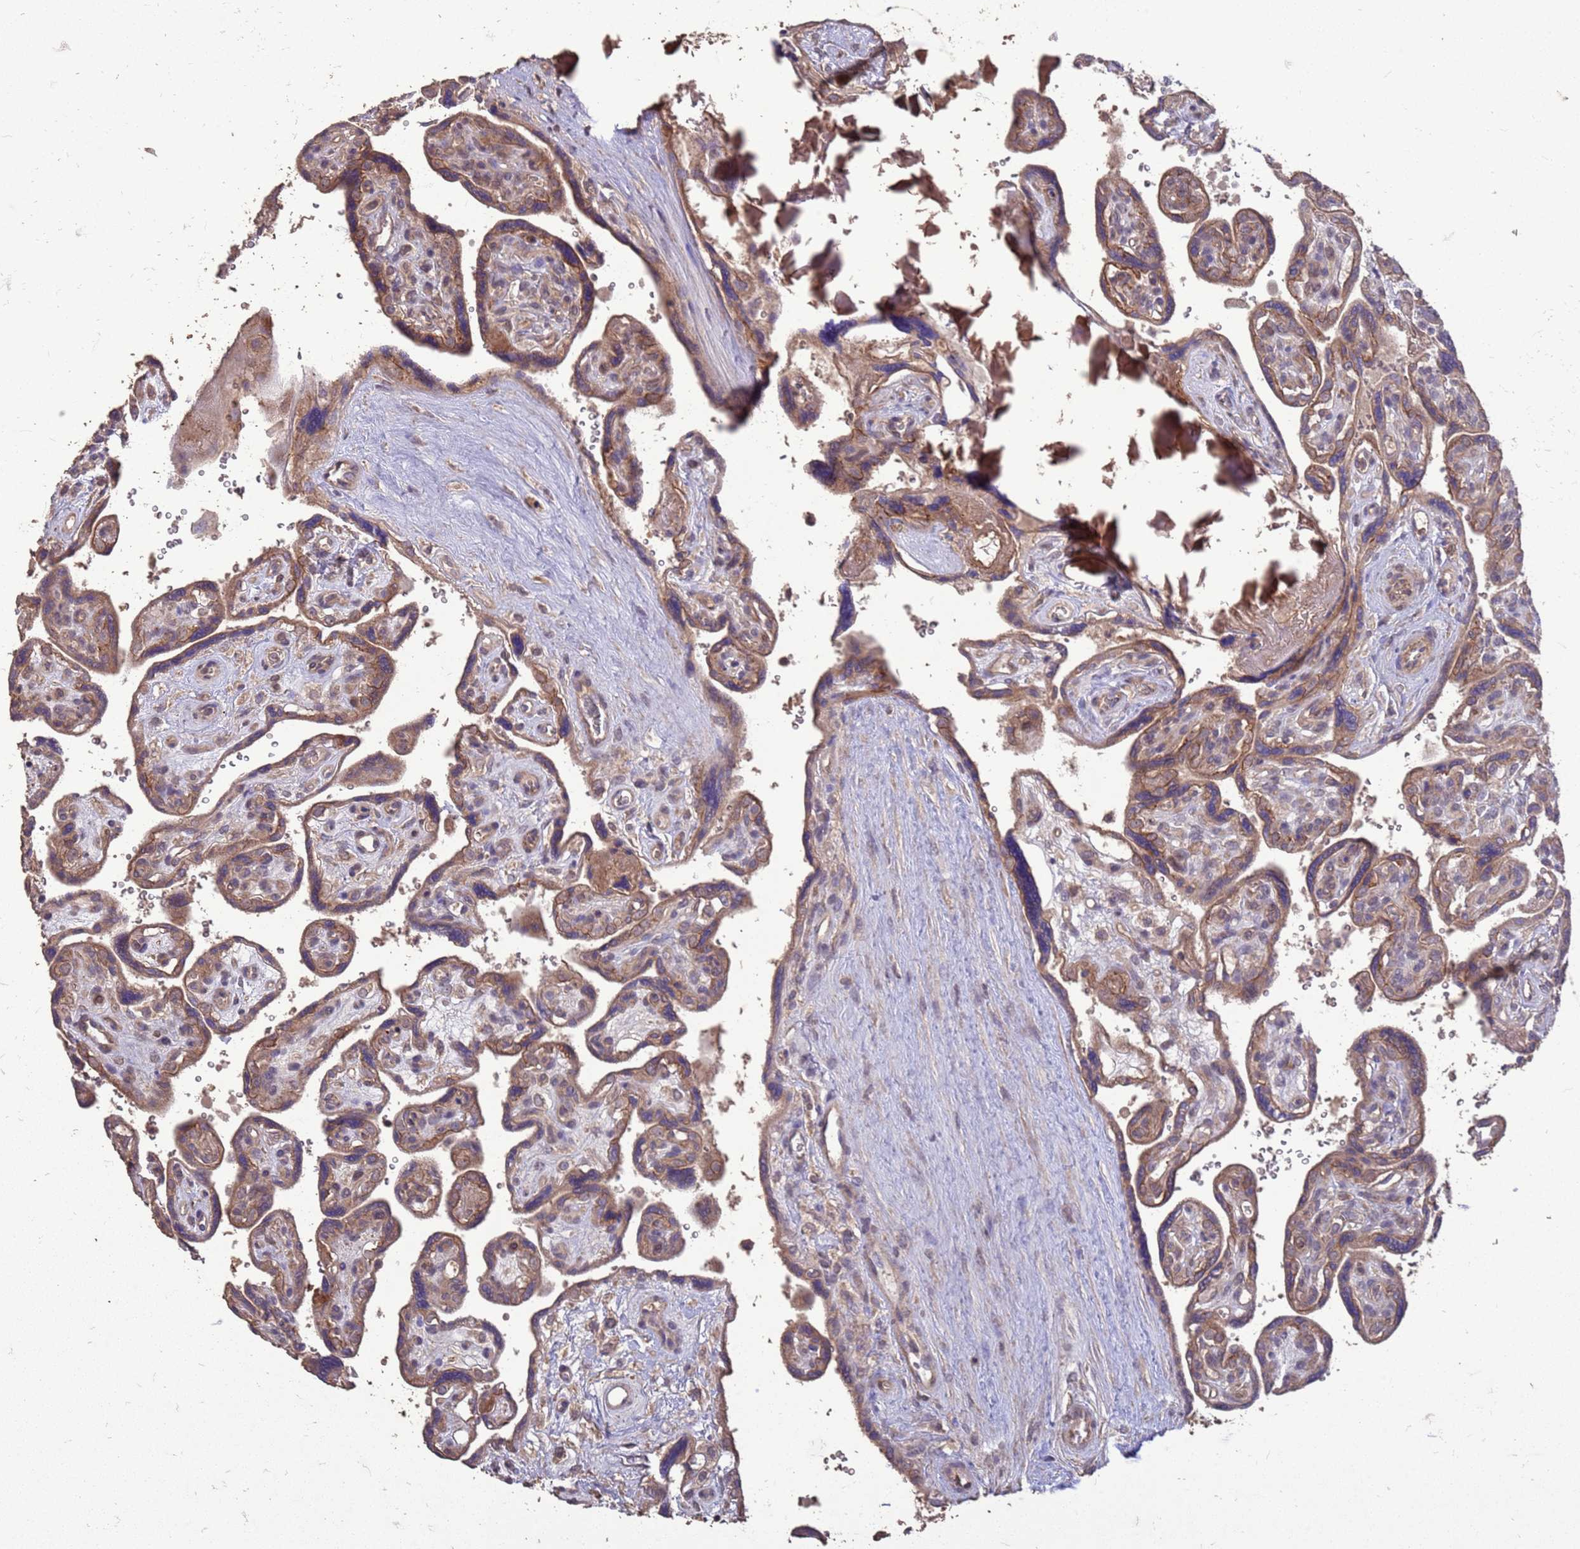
{"staining": {"intensity": "moderate", "quantity": ">75%", "location": "cytoplasmic/membranous"}, "tissue": "placenta", "cell_type": "Trophoblastic cells", "image_type": "normal", "snomed": [{"axis": "morphology", "description": "Normal tissue, NOS"}, {"axis": "topography", "description": "Placenta"}], "caption": "Immunohistochemistry of benign placenta displays medium levels of moderate cytoplasmic/membranous staining in about >75% of trophoblastic cells. Using DAB (brown) and hematoxylin (blue) stains, captured at high magnification using brightfield microscopy.", "gene": "SLC9B2", "patient": {"sex": "female", "age": 39}}